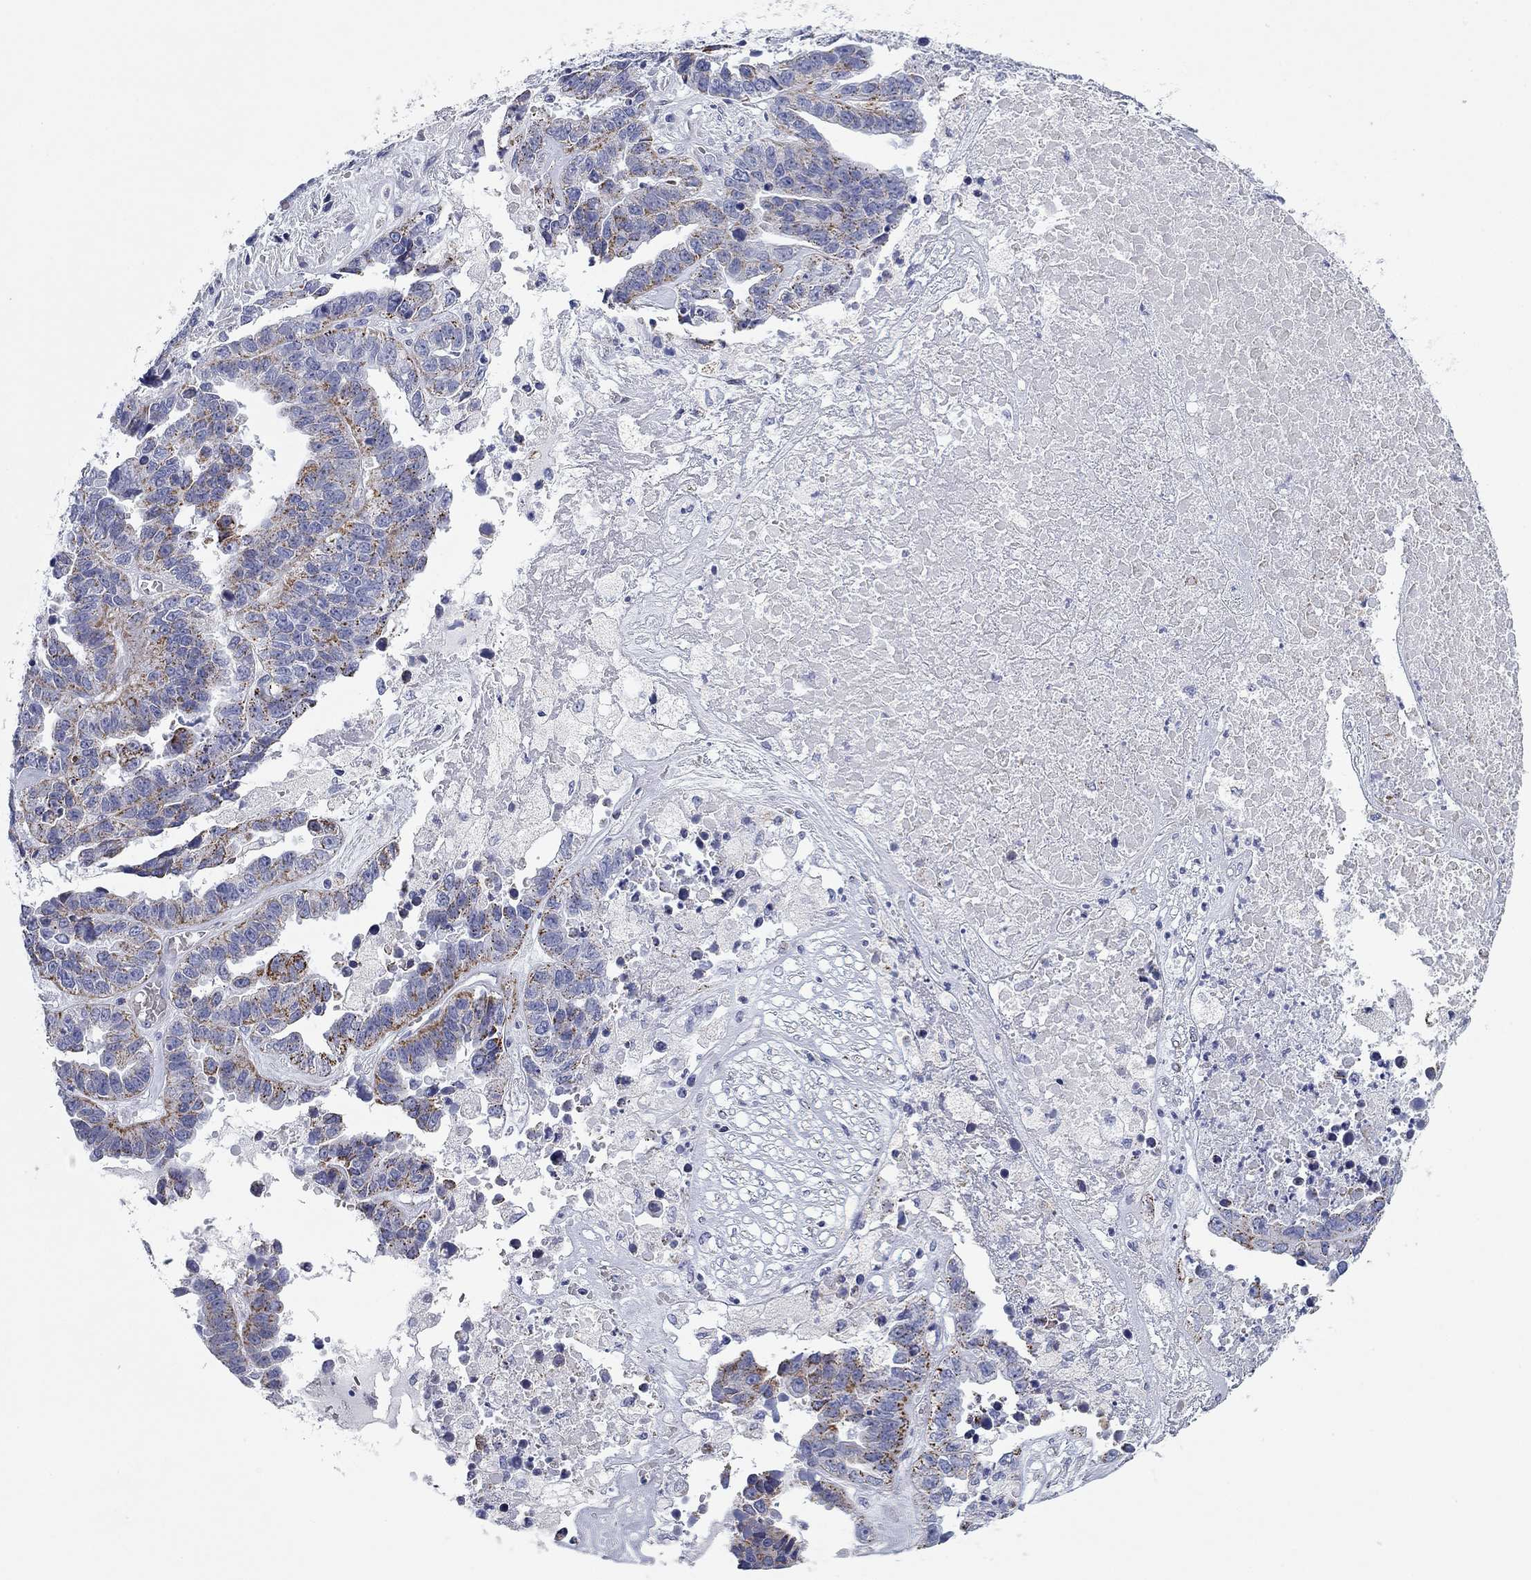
{"staining": {"intensity": "moderate", "quantity": "<25%", "location": "cytoplasmic/membranous"}, "tissue": "ovarian cancer", "cell_type": "Tumor cells", "image_type": "cancer", "snomed": [{"axis": "morphology", "description": "Cystadenocarcinoma, serous, NOS"}, {"axis": "topography", "description": "Ovary"}], "caption": "A micrograph of ovarian cancer stained for a protein reveals moderate cytoplasmic/membranous brown staining in tumor cells.", "gene": "CHI3L2", "patient": {"sex": "female", "age": 87}}